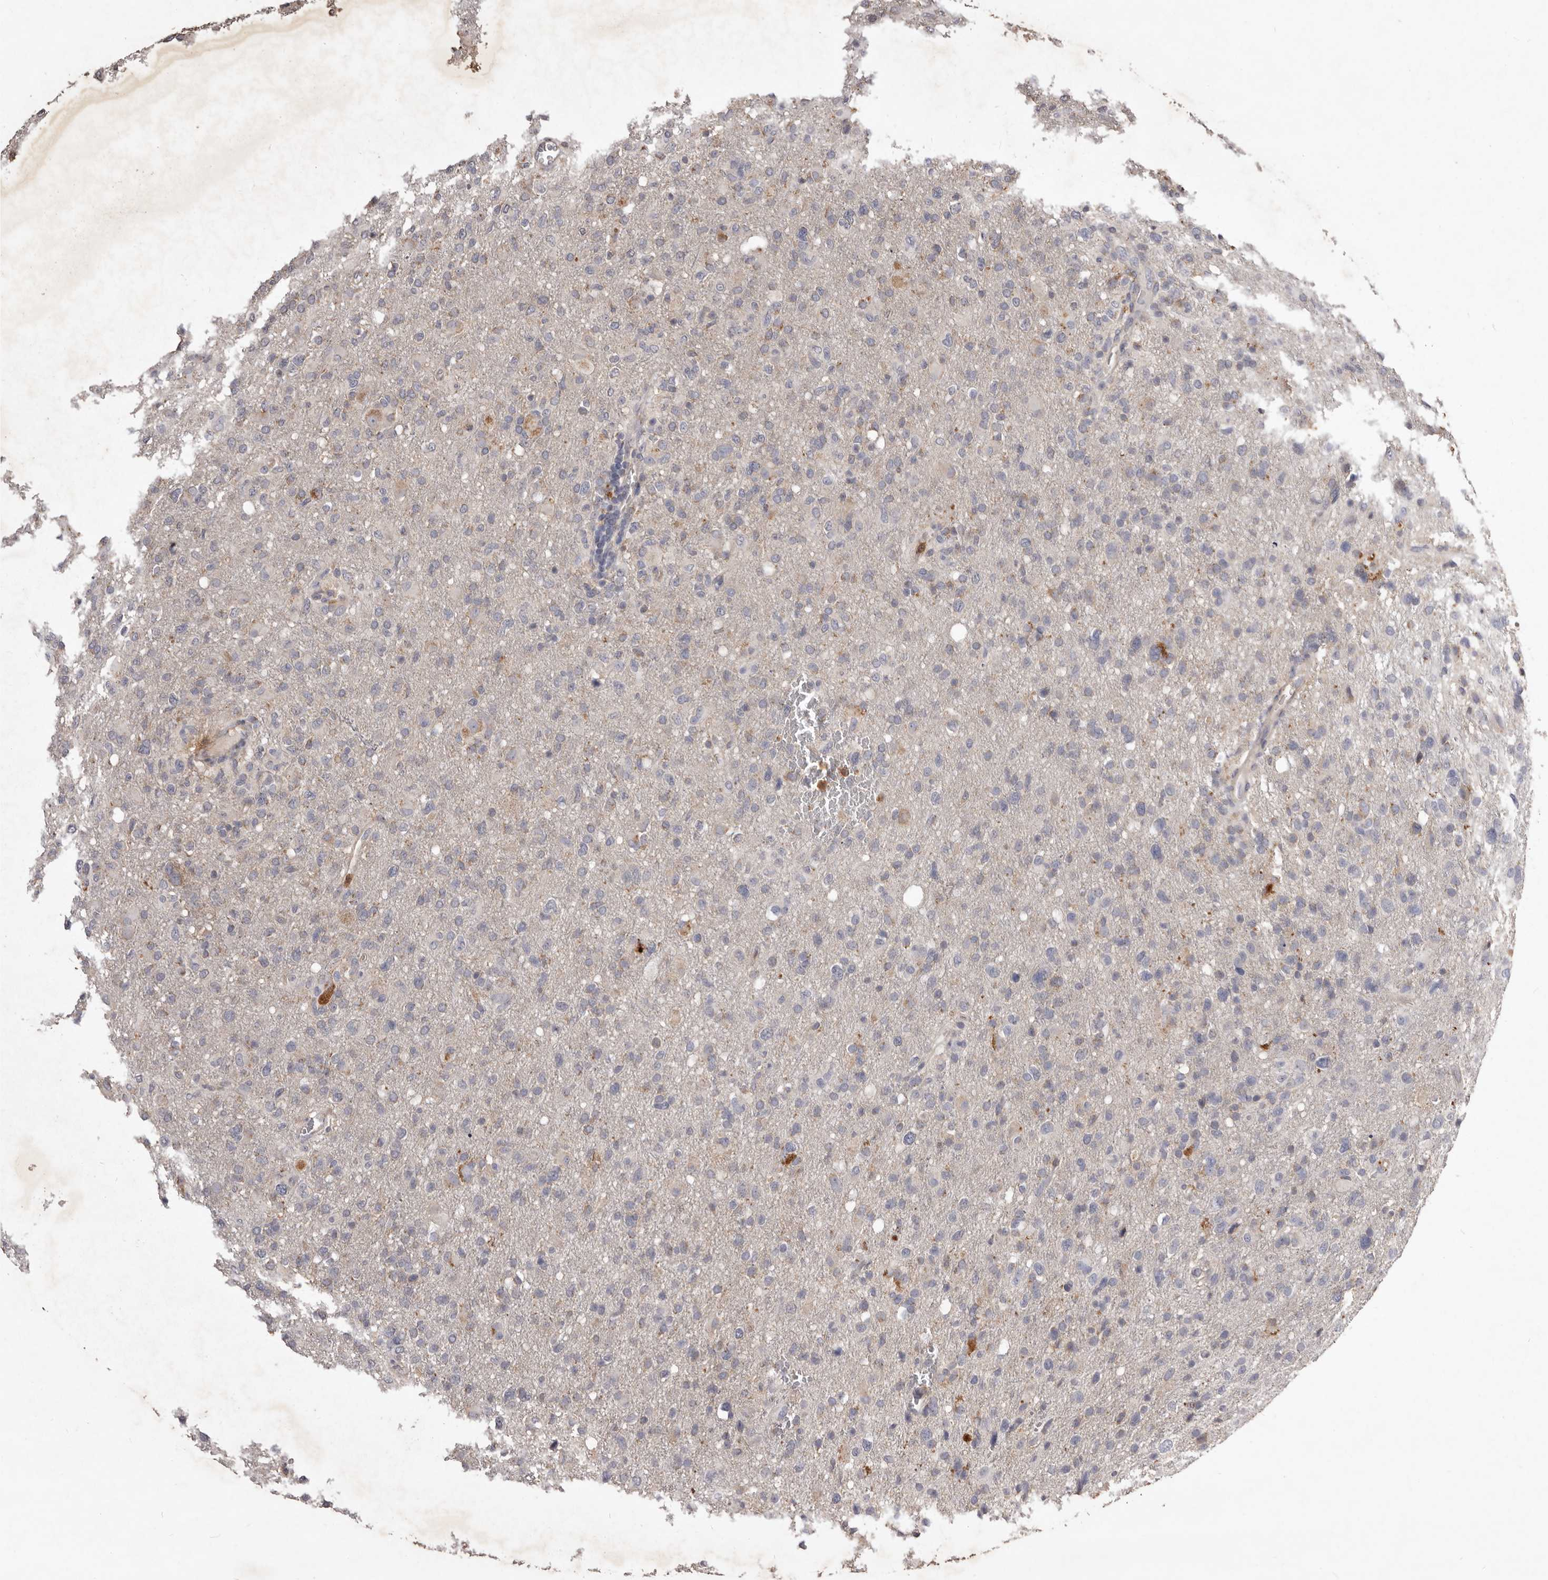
{"staining": {"intensity": "negative", "quantity": "none", "location": "none"}, "tissue": "glioma", "cell_type": "Tumor cells", "image_type": "cancer", "snomed": [{"axis": "morphology", "description": "Glioma, malignant, High grade"}, {"axis": "topography", "description": "Brain"}], "caption": "An immunohistochemistry micrograph of malignant high-grade glioma is shown. There is no staining in tumor cells of malignant high-grade glioma.", "gene": "CXCL14", "patient": {"sex": "female", "age": 57}}